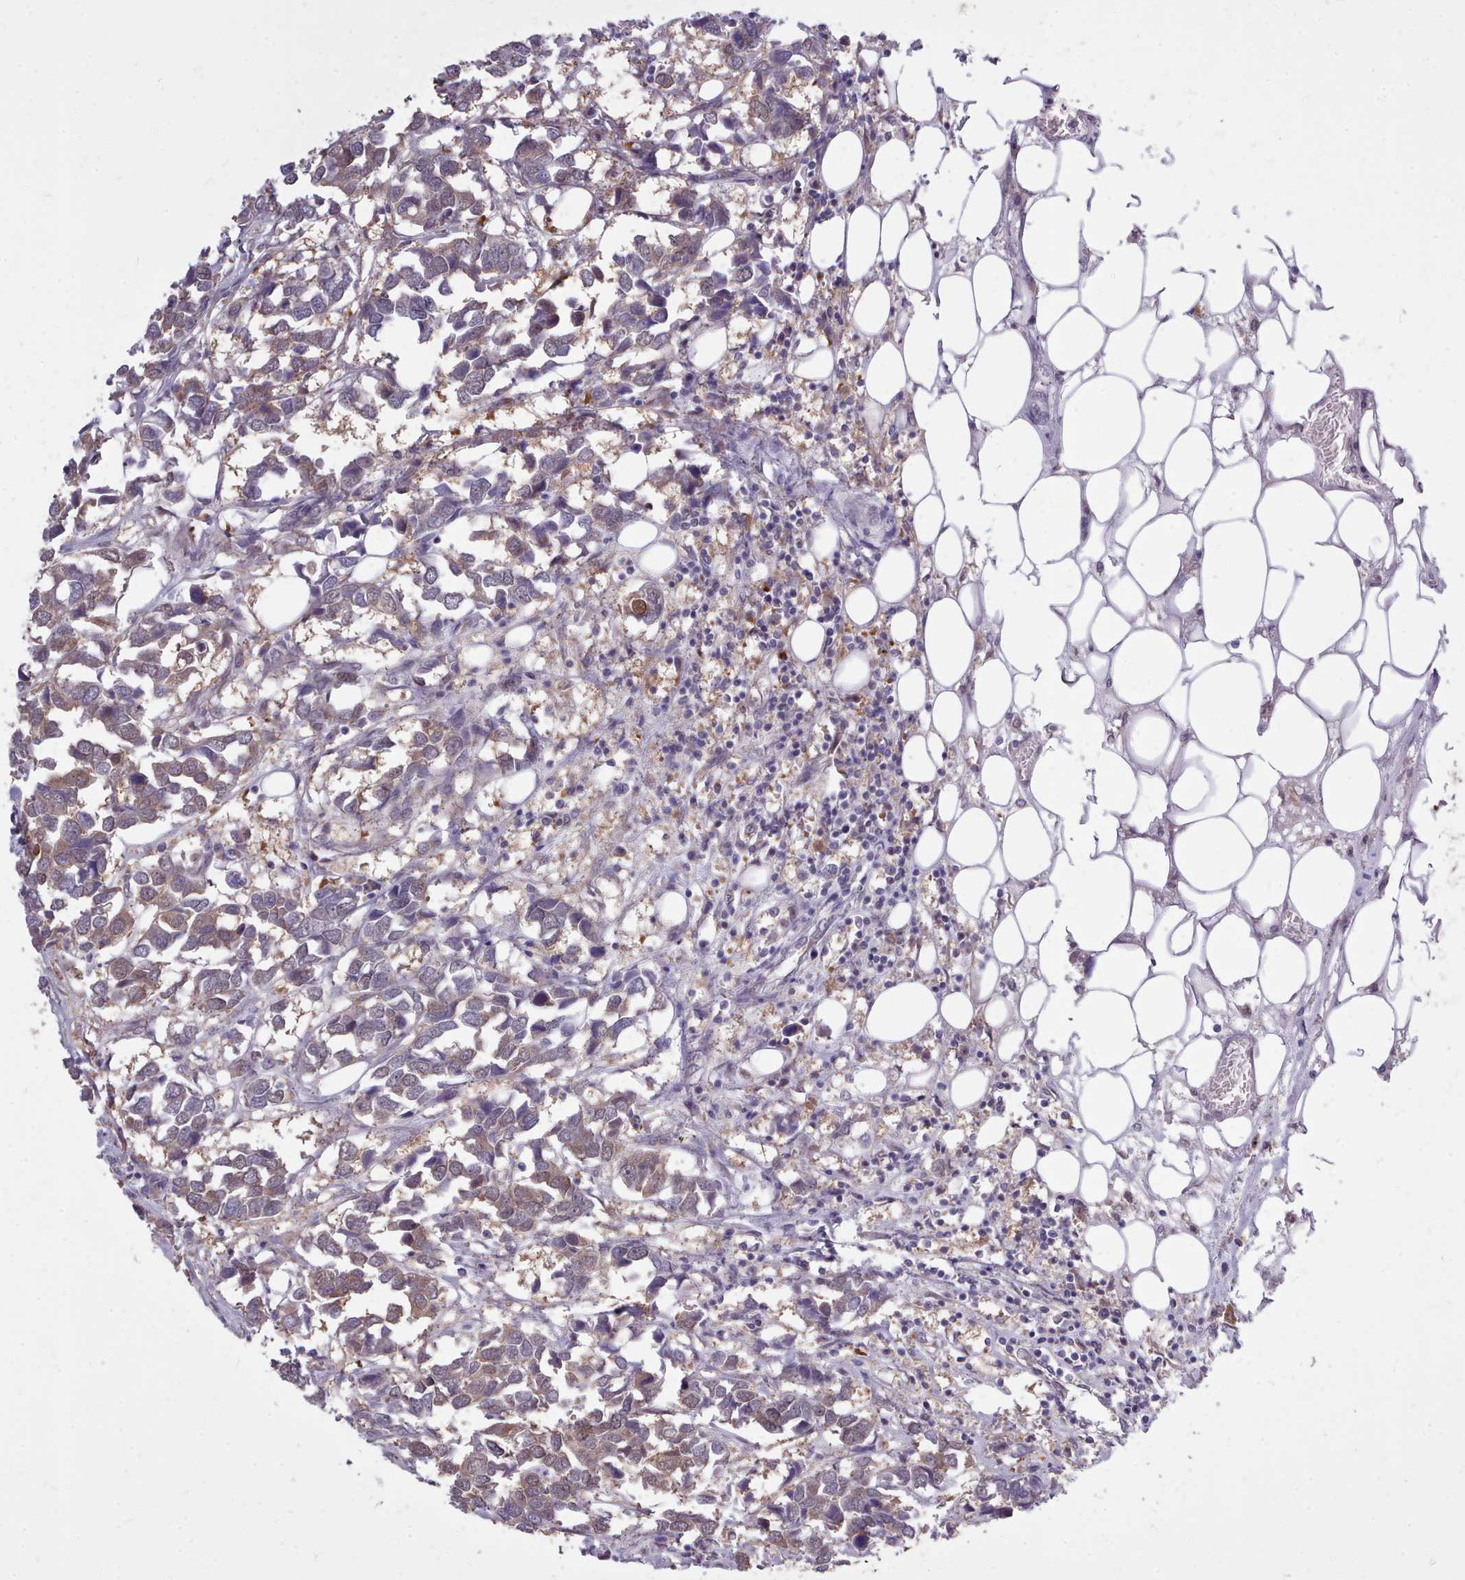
{"staining": {"intensity": "weak", "quantity": ">75%", "location": "cytoplasmic/membranous"}, "tissue": "breast cancer", "cell_type": "Tumor cells", "image_type": "cancer", "snomed": [{"axis": "morphology", "description": "Duct carcinoma"}, {"axis": "topography", "description": "Breast"}], "caption": "Tumor cells exhibit low levels of weak cytoplasmic/membranous positivity in about >75% of cells in breast cancer (intraductal carcinoma). (DAB IHC with brightfield microscopy, high magnification).", "gene": "AHCY", "patient": {"sex": "female", "age": 83}}